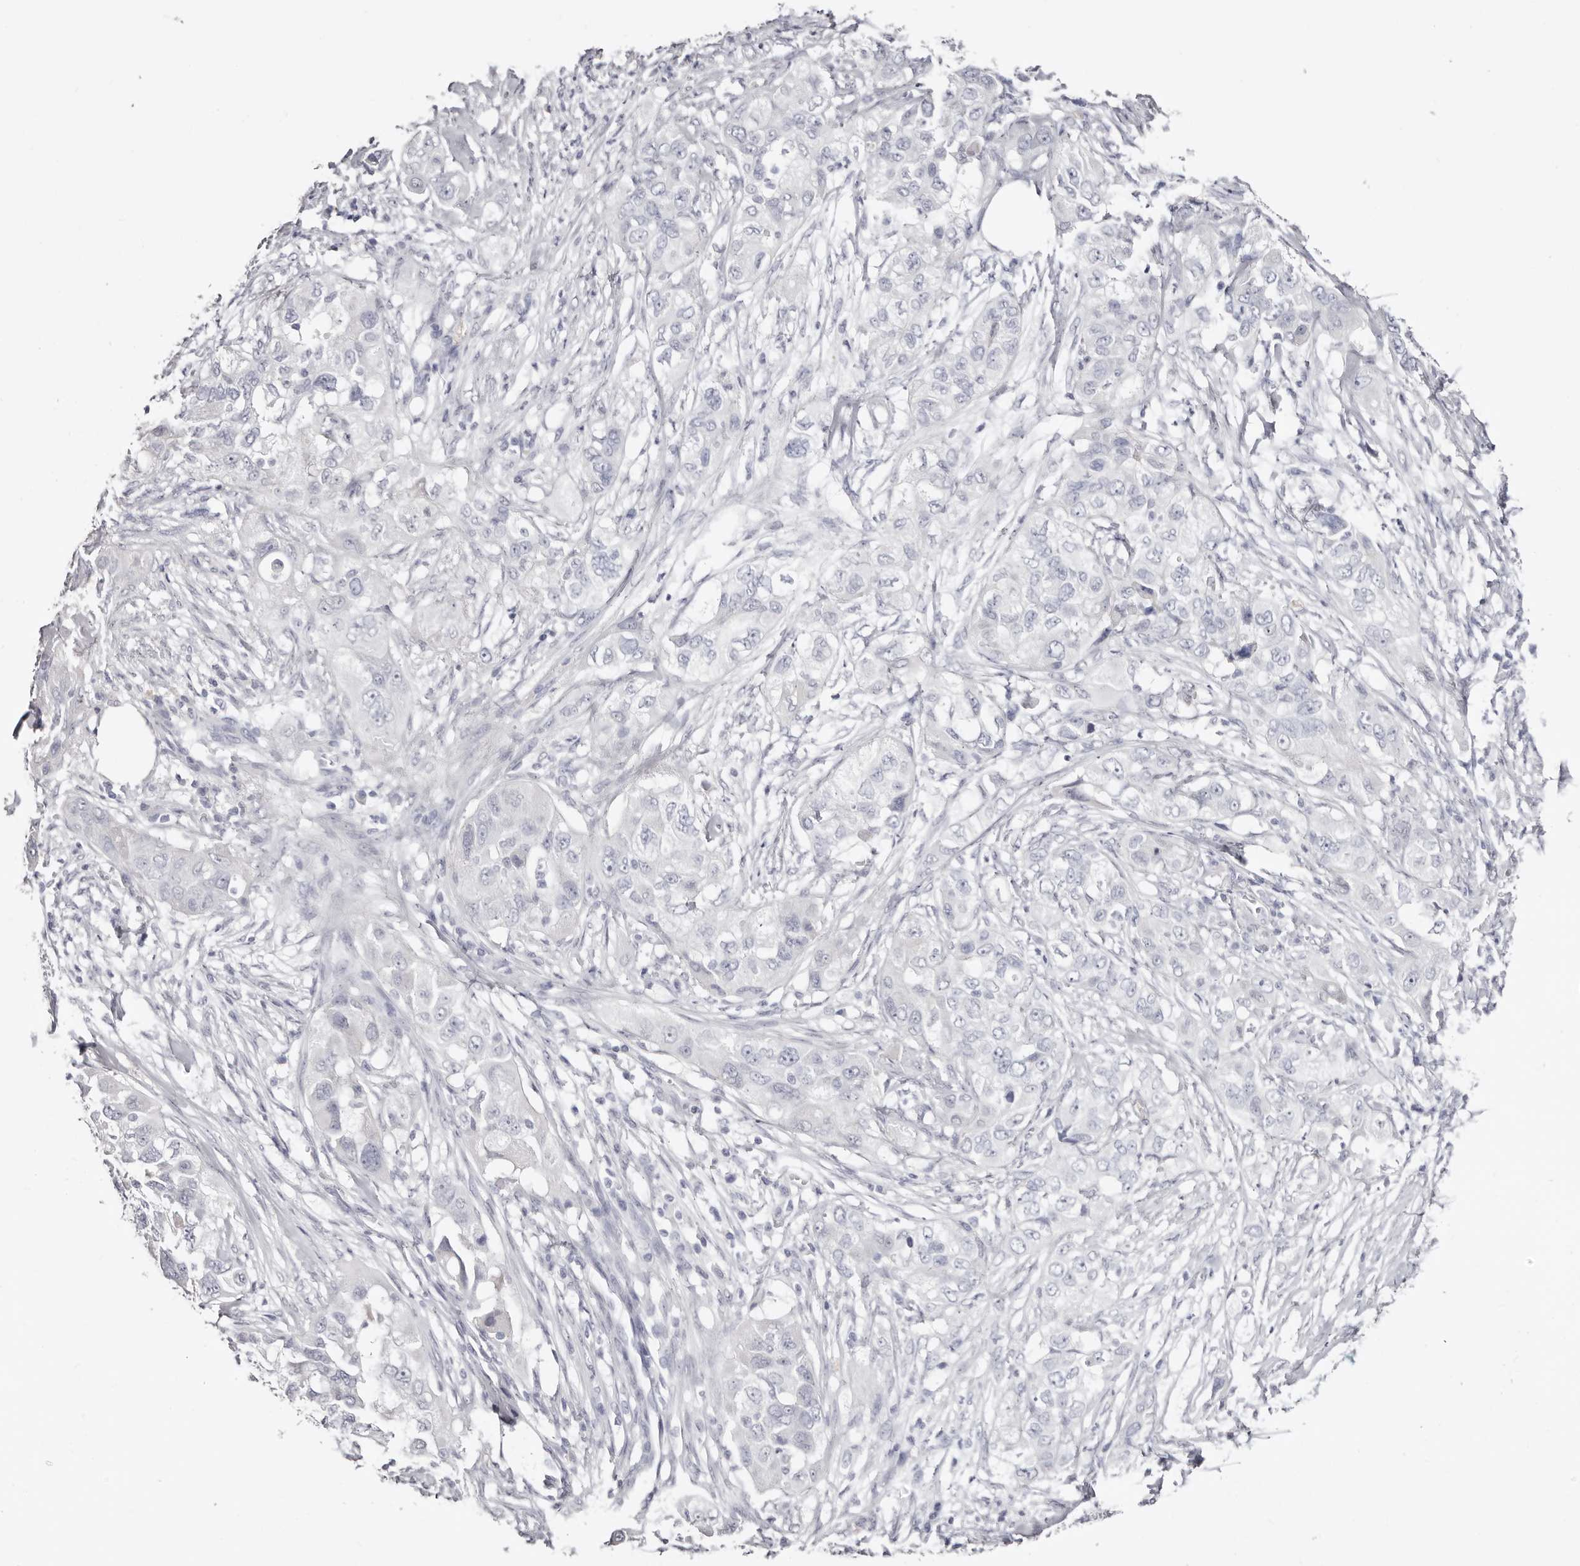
{"staining": {"intensity": "negative", "quantity": "none", "location": "none"}, "tissue": "pancreatic cancer", "cell_type": "Tumor cells", "image_type": "cancer", "snomed": [{"axis": "morphology", "description": "Adenocarcinoma, NOS"}, {"axis": "topography", "description": "Pancreas"}], "caption": "Pancreatic cancer stained for a protein using IHC reveals no expression tumor cells.", "gene": "AKNAD1", "patient": {"sex": "female", "age": 78}}